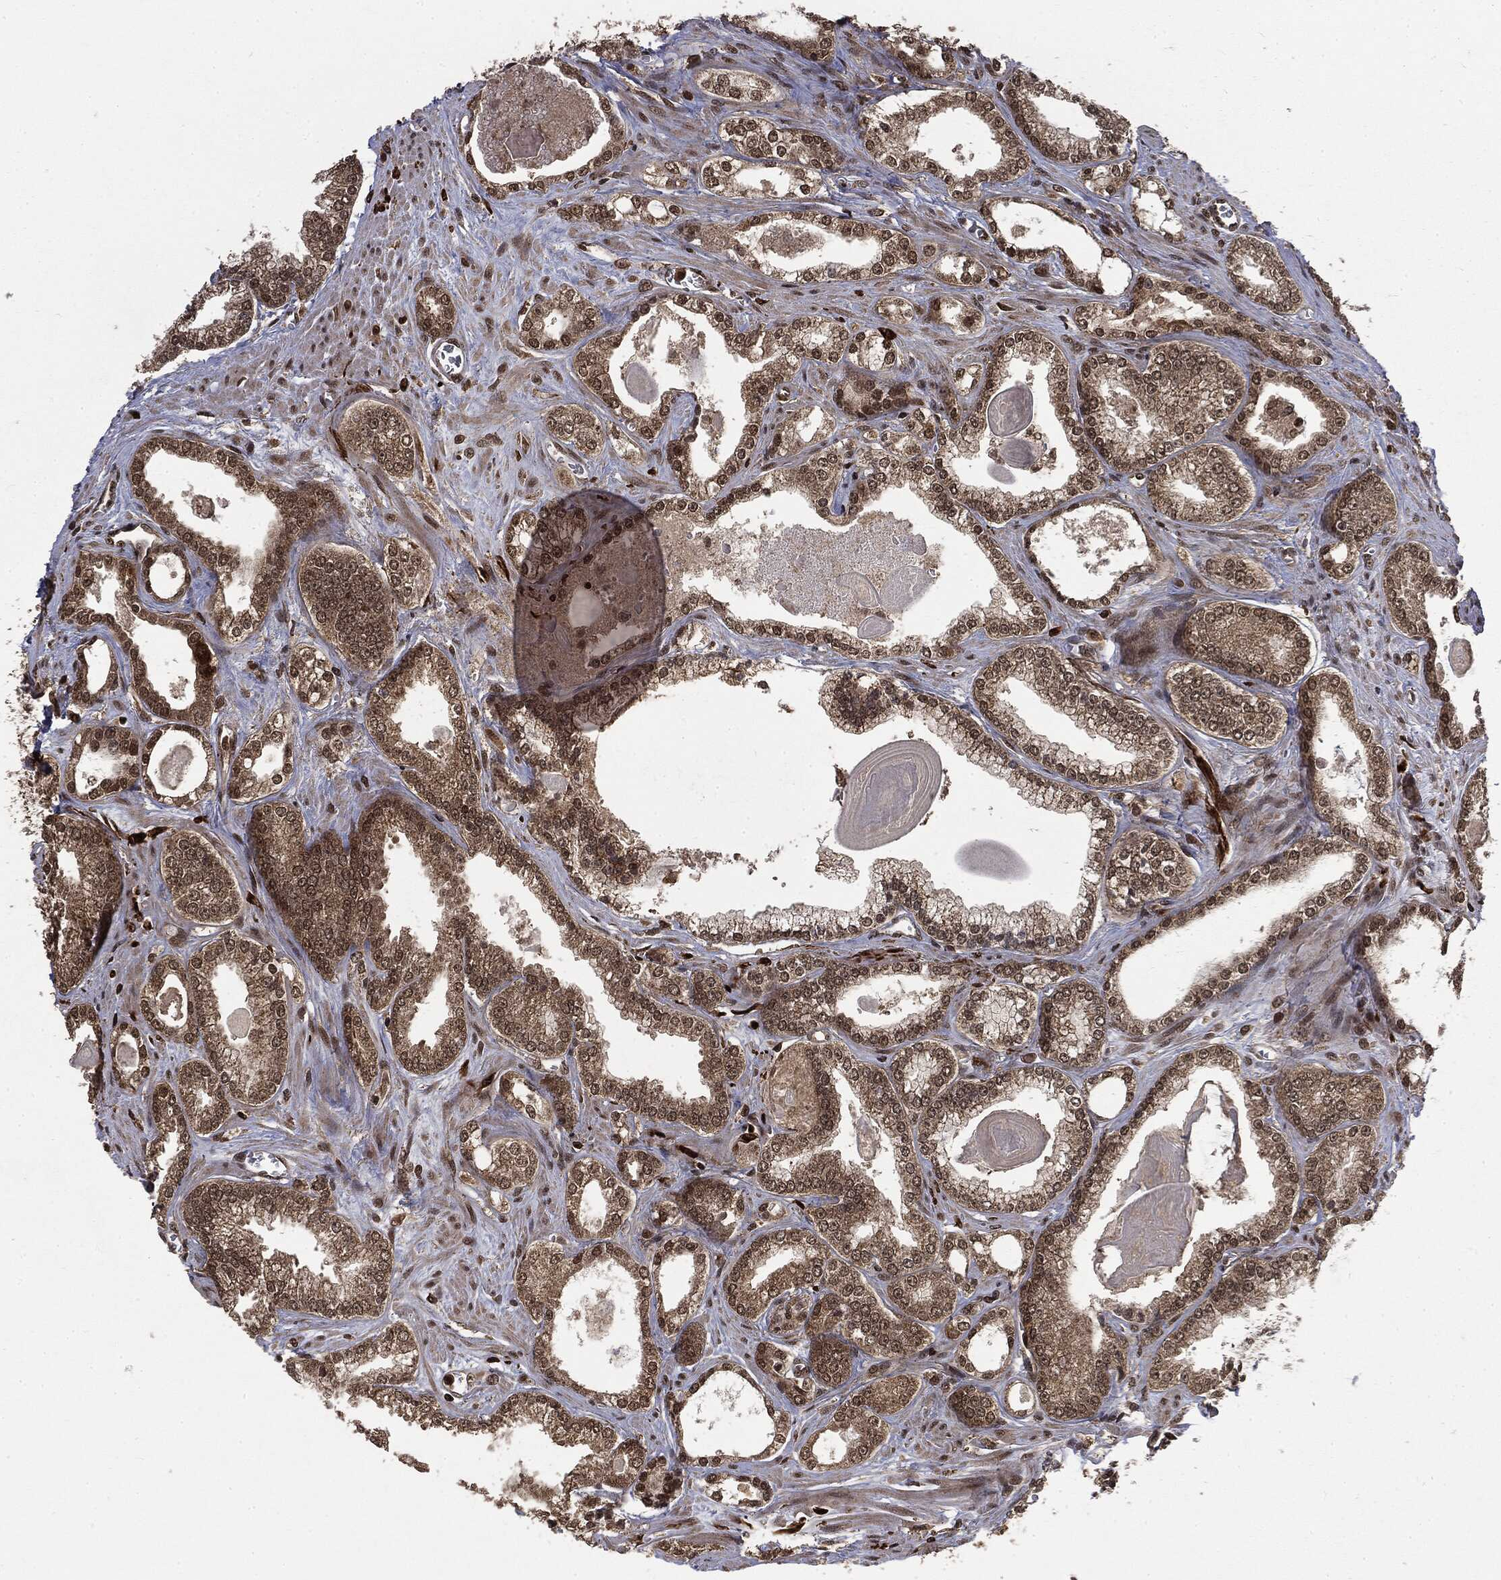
{"staining": {"intensity": "moderate", "quantity": "<25%", "location": "cytoplasmic/membranous,nuclear"}, "tissue": "prostate cancer", "cell_type": "Tumor cells", "image_type": "cancer", "snomed": [{"axis": "morphology", "description": "Adenocarcinoma, Medium grade"}, {"axis": "topography", "description": "Prostate"}], "caption": "High-magnification brightfield microscopy of medium-grade adenocarcinoma (prostate) stained with DAB (3,3'-diaminobenzidine) (brown) and counterstained with hematoxylin (blue). tumor cells exhibit moderate cytoplasmic/membranous and nuclear expression is present in approximately<25% of cells.", "gene": "CTDP1", "patient": {"sex": "male", "age": 71}}